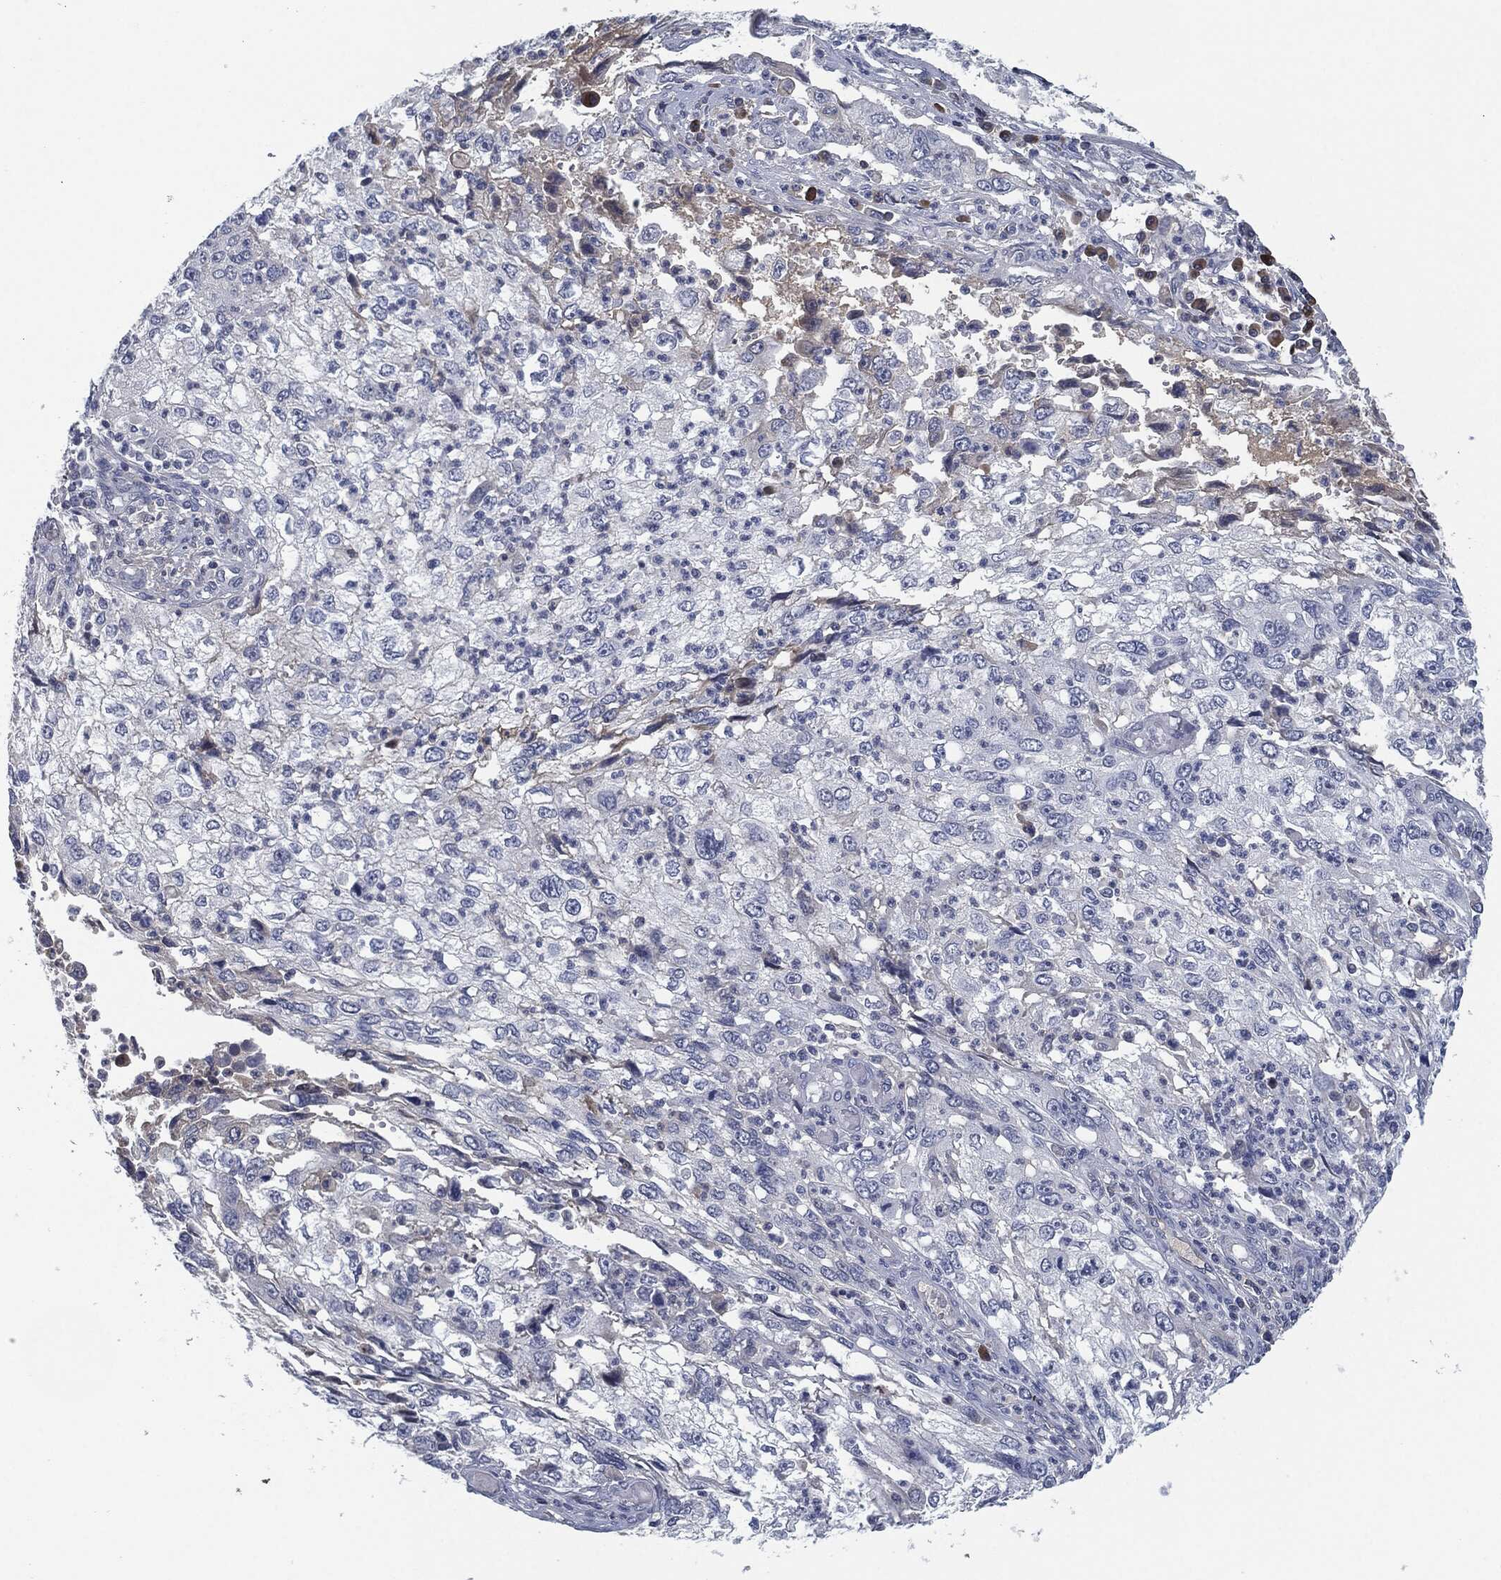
{"staining": {"intensity": "weak", "quantity": "<25%", "location": "cytoplasmic/membranous"}, "tissue": "cervical cancer", "cell_type": "Tumor cells", "image_type": "cancer", "snomed": [{"axis": "morphology", "description": "Squamous cell carcinoma, NOS"}, {"axis": "topography", "description": "Cervix"}], "caption": "Squamous cell carcinoma (cervical) was stained to show a protein in brown. There is no significant positivity in tumor cells.", "gene": "MST1", "patient": {"sex": "female", "age": 36}}